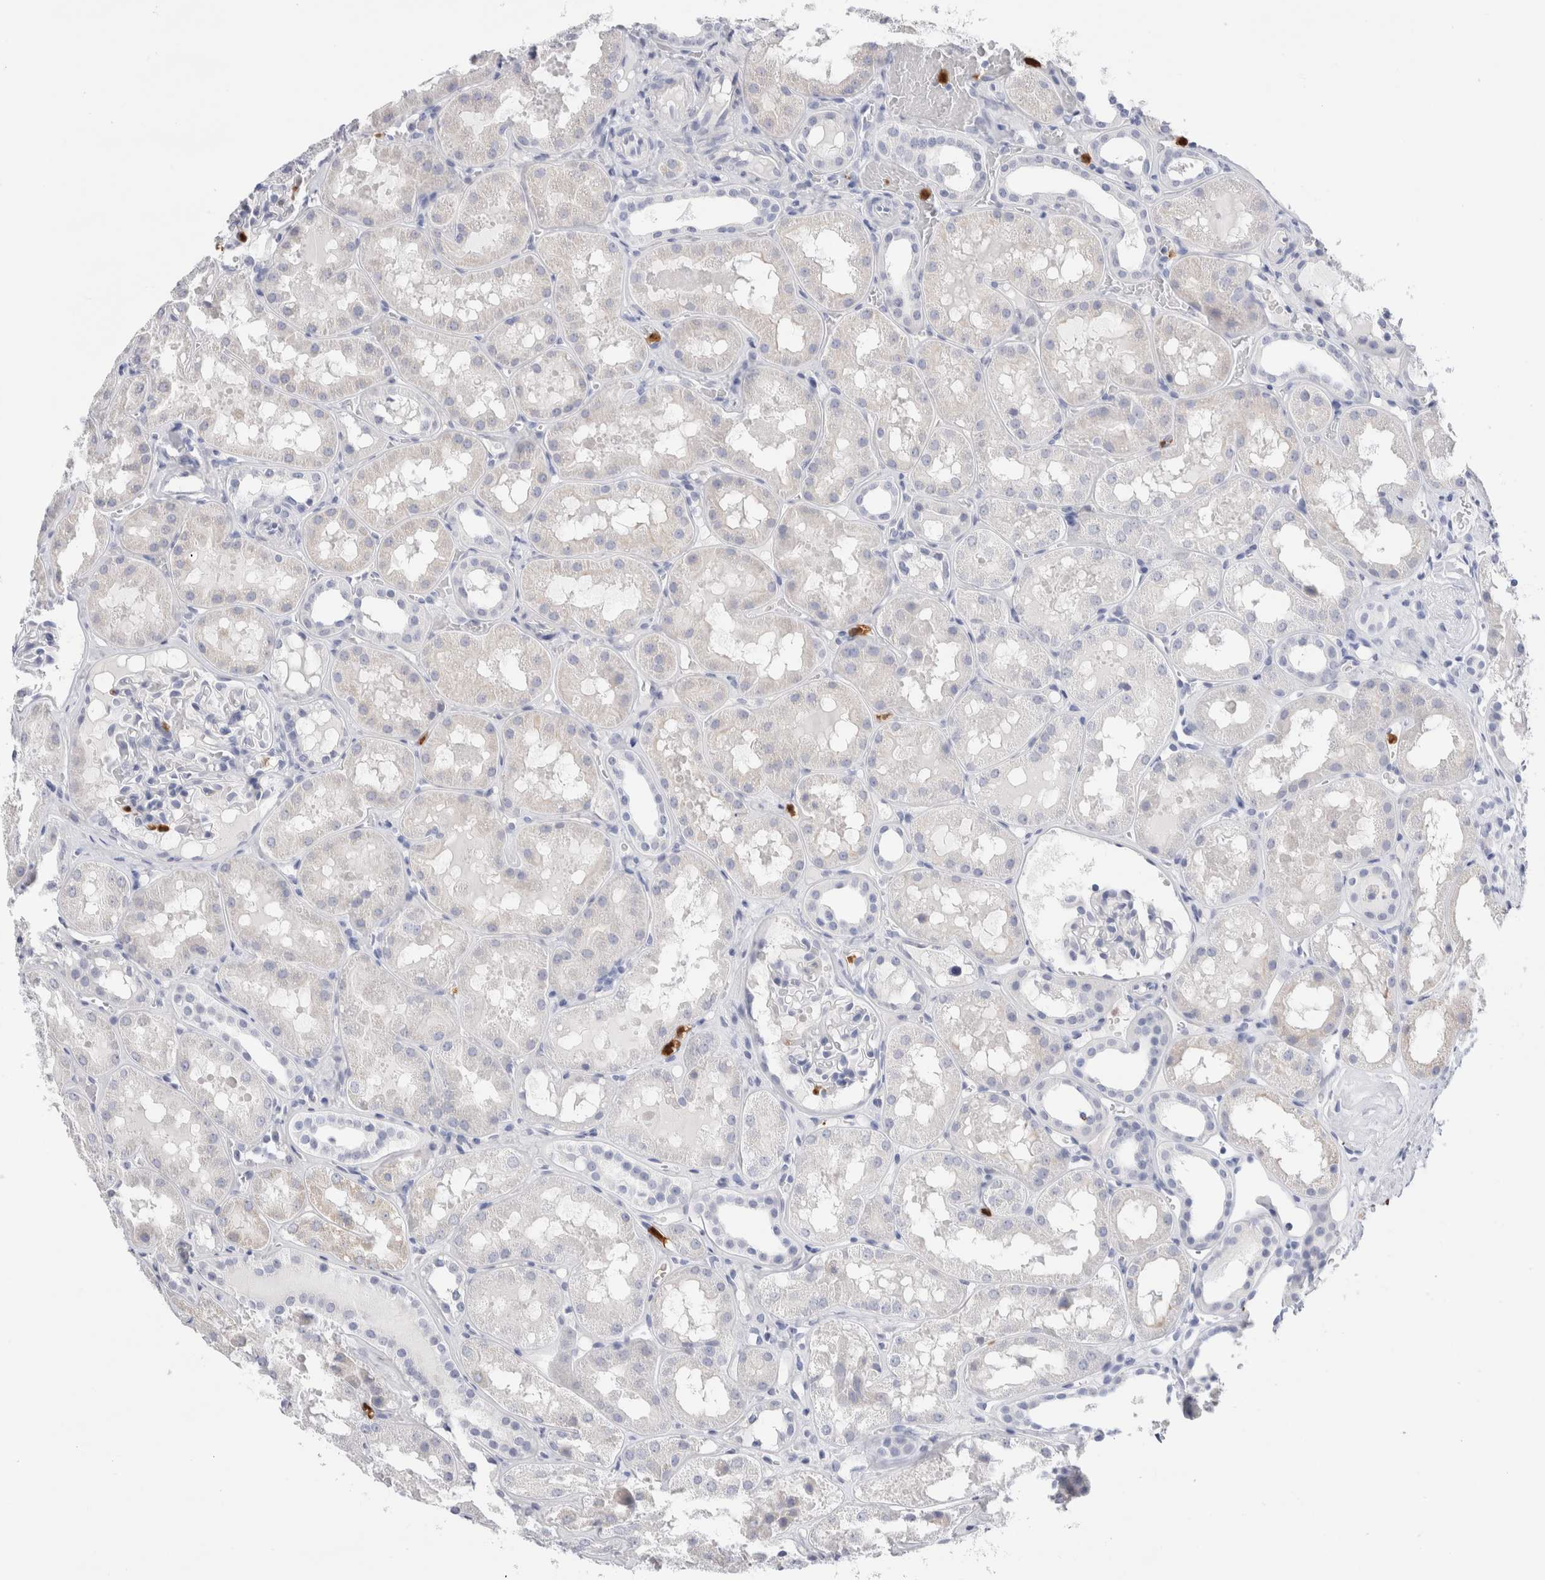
{"staining": {"intensity": "negative", "quantity": "none", "location": "none"}, "tissue": "kidney", "cell_type": "Cells in glomeruli", "image_type": "normal", "snomed": [{"axis": "morphology", "description": "Normal tissue, NOS"}, {"axis": "topography", "description": "Kidney"}, {"axis": "topography", "description": "Urinary bladder"}], "caption": "An IHC image of unremarkable kidney is shown. There is no staining in cells in glomeruli of kidney. Brightfield microscopy of immunohistochemistry stained with DAB (3,3'-diaminobenzidine) (brown) and hematoxylin (blue), captured at high magnification.", "gene": "SLC10A5", "patient": {"sex": "male", "age": 16}}